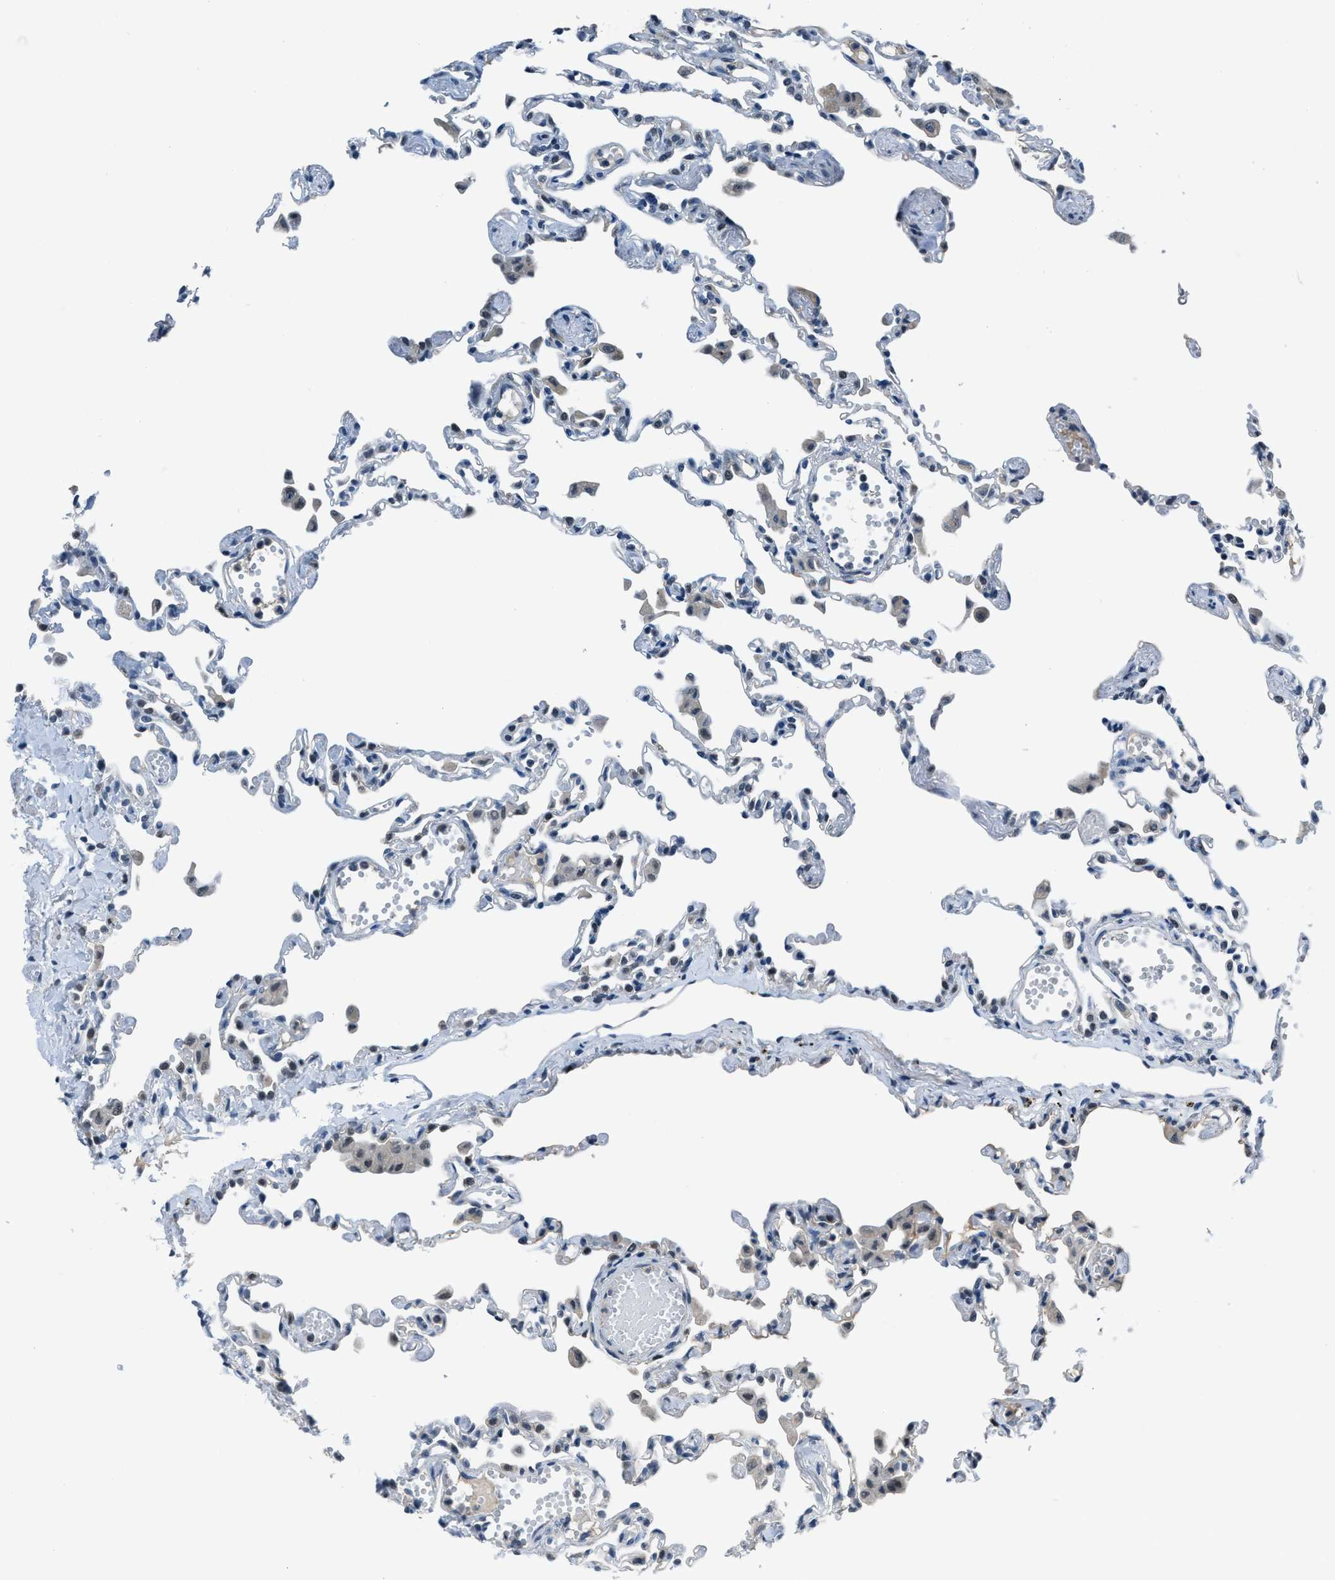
{"staining": {"intensity": "negative", "quantity": "none", "location": "none"}, "tissue": "lung", "cell_type": "Alveolar cells", "image_type": "normal", "snomed": [{"axis": "morphology", "description": "Normal tissue, NOS"}, {"axis": "topography", "description": "Bronchus"}, {"axis": "topography", "description": "Lung"}], "caption": "Immunohistochemistry of unremarkable lung demonstrates no positivity in alveolar cells.", "gene": "DUSP19", "patient": {"sex": "female", "age": 49}}